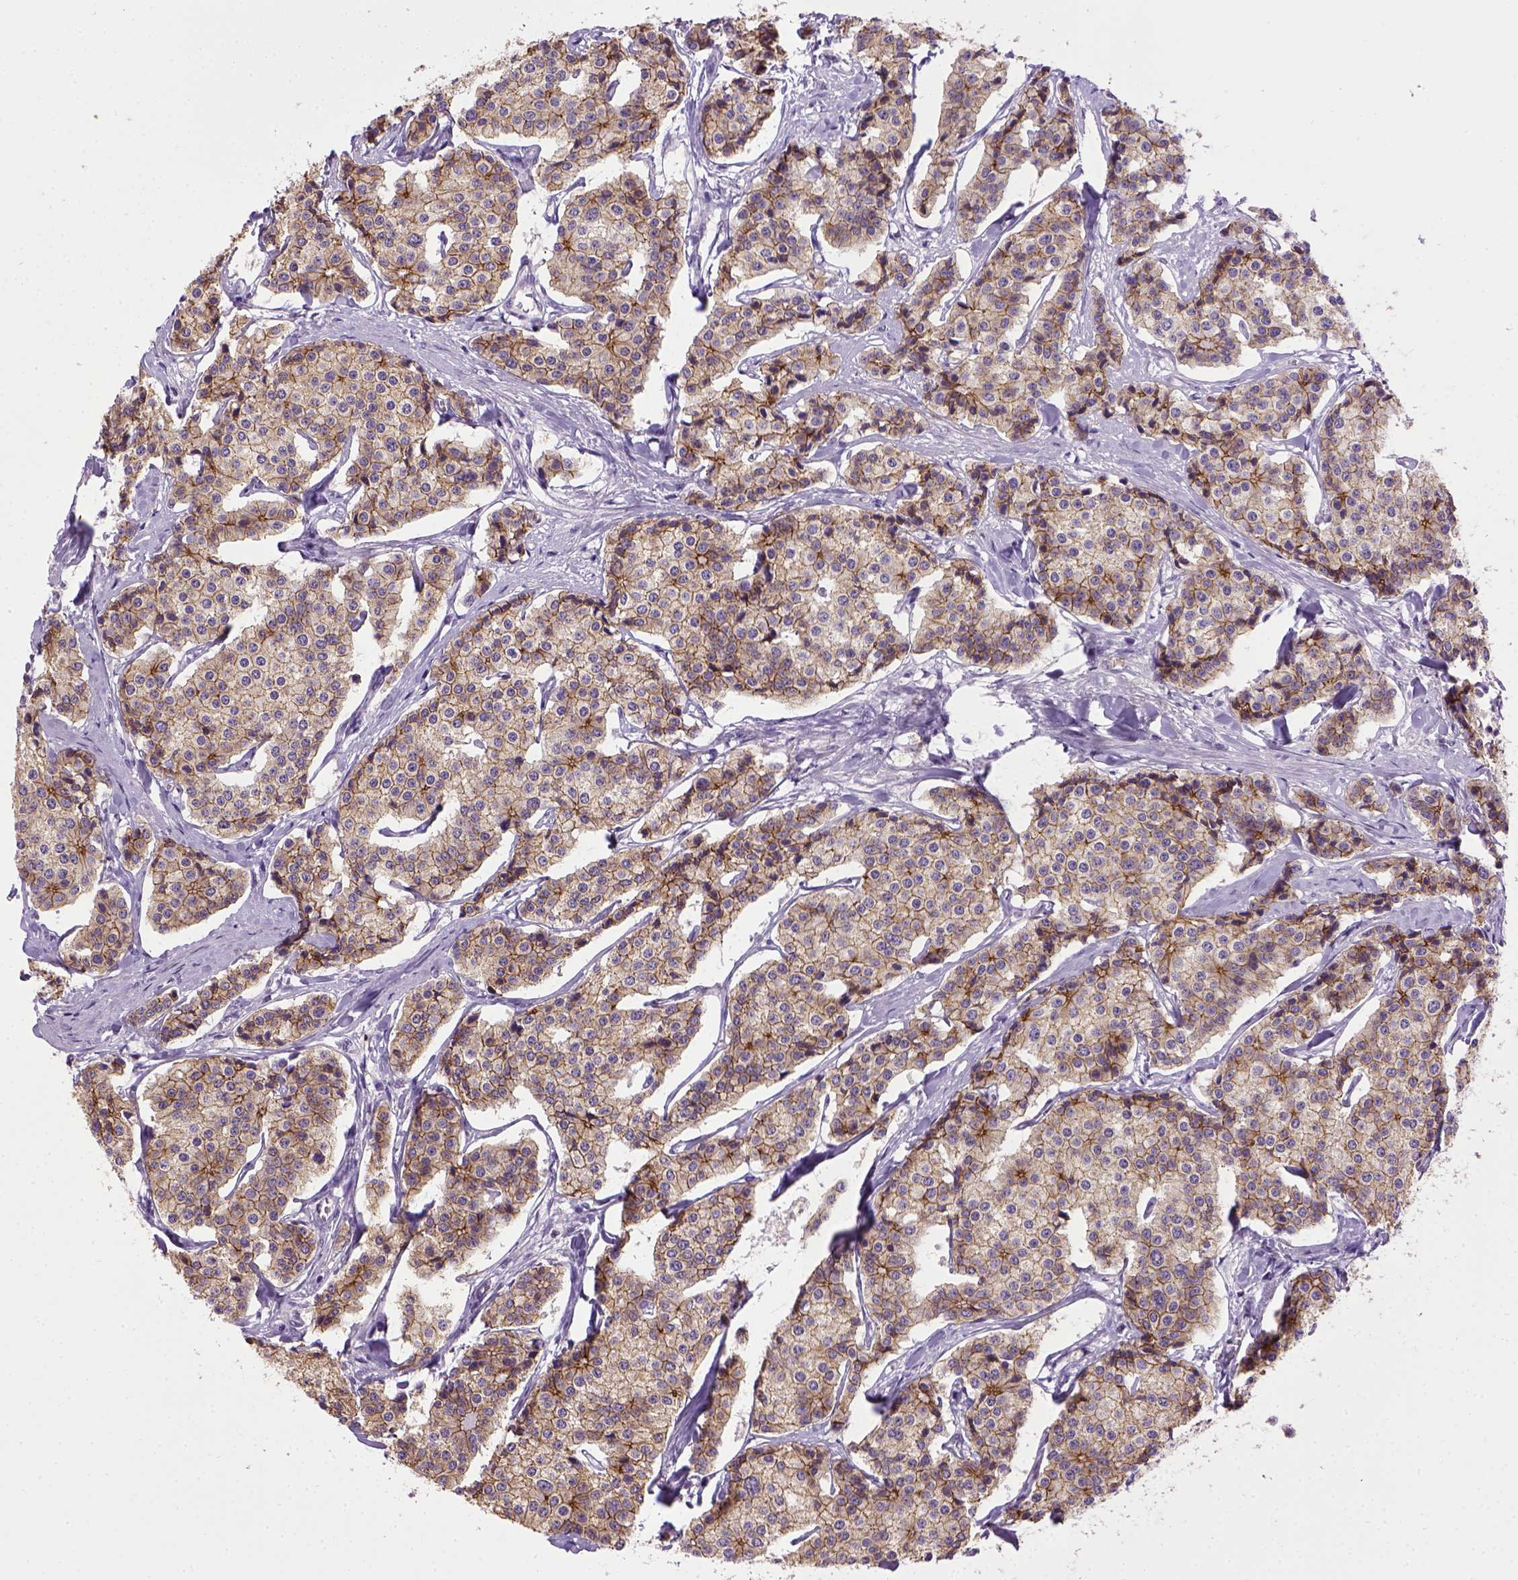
{"staining": {"intensity": "moderate", "quantity": ">75%", "location": "cytoplasmic/membranous"}, "tissue": "carcinoid", "cell_type": "Tumor cells", "image_type": "cancer", "snomed": [{"axis": "morphology", "description": "Carcinoid, malignant, NOS"}, {"axis": "topography", "description": "Small intestine"}], "caption": "Human carcinoid stained with a protein marker demonstrates moderate staining in tumor cells.", "gene": "CDH1", "patient": {"sex": "female", "age": 65}}